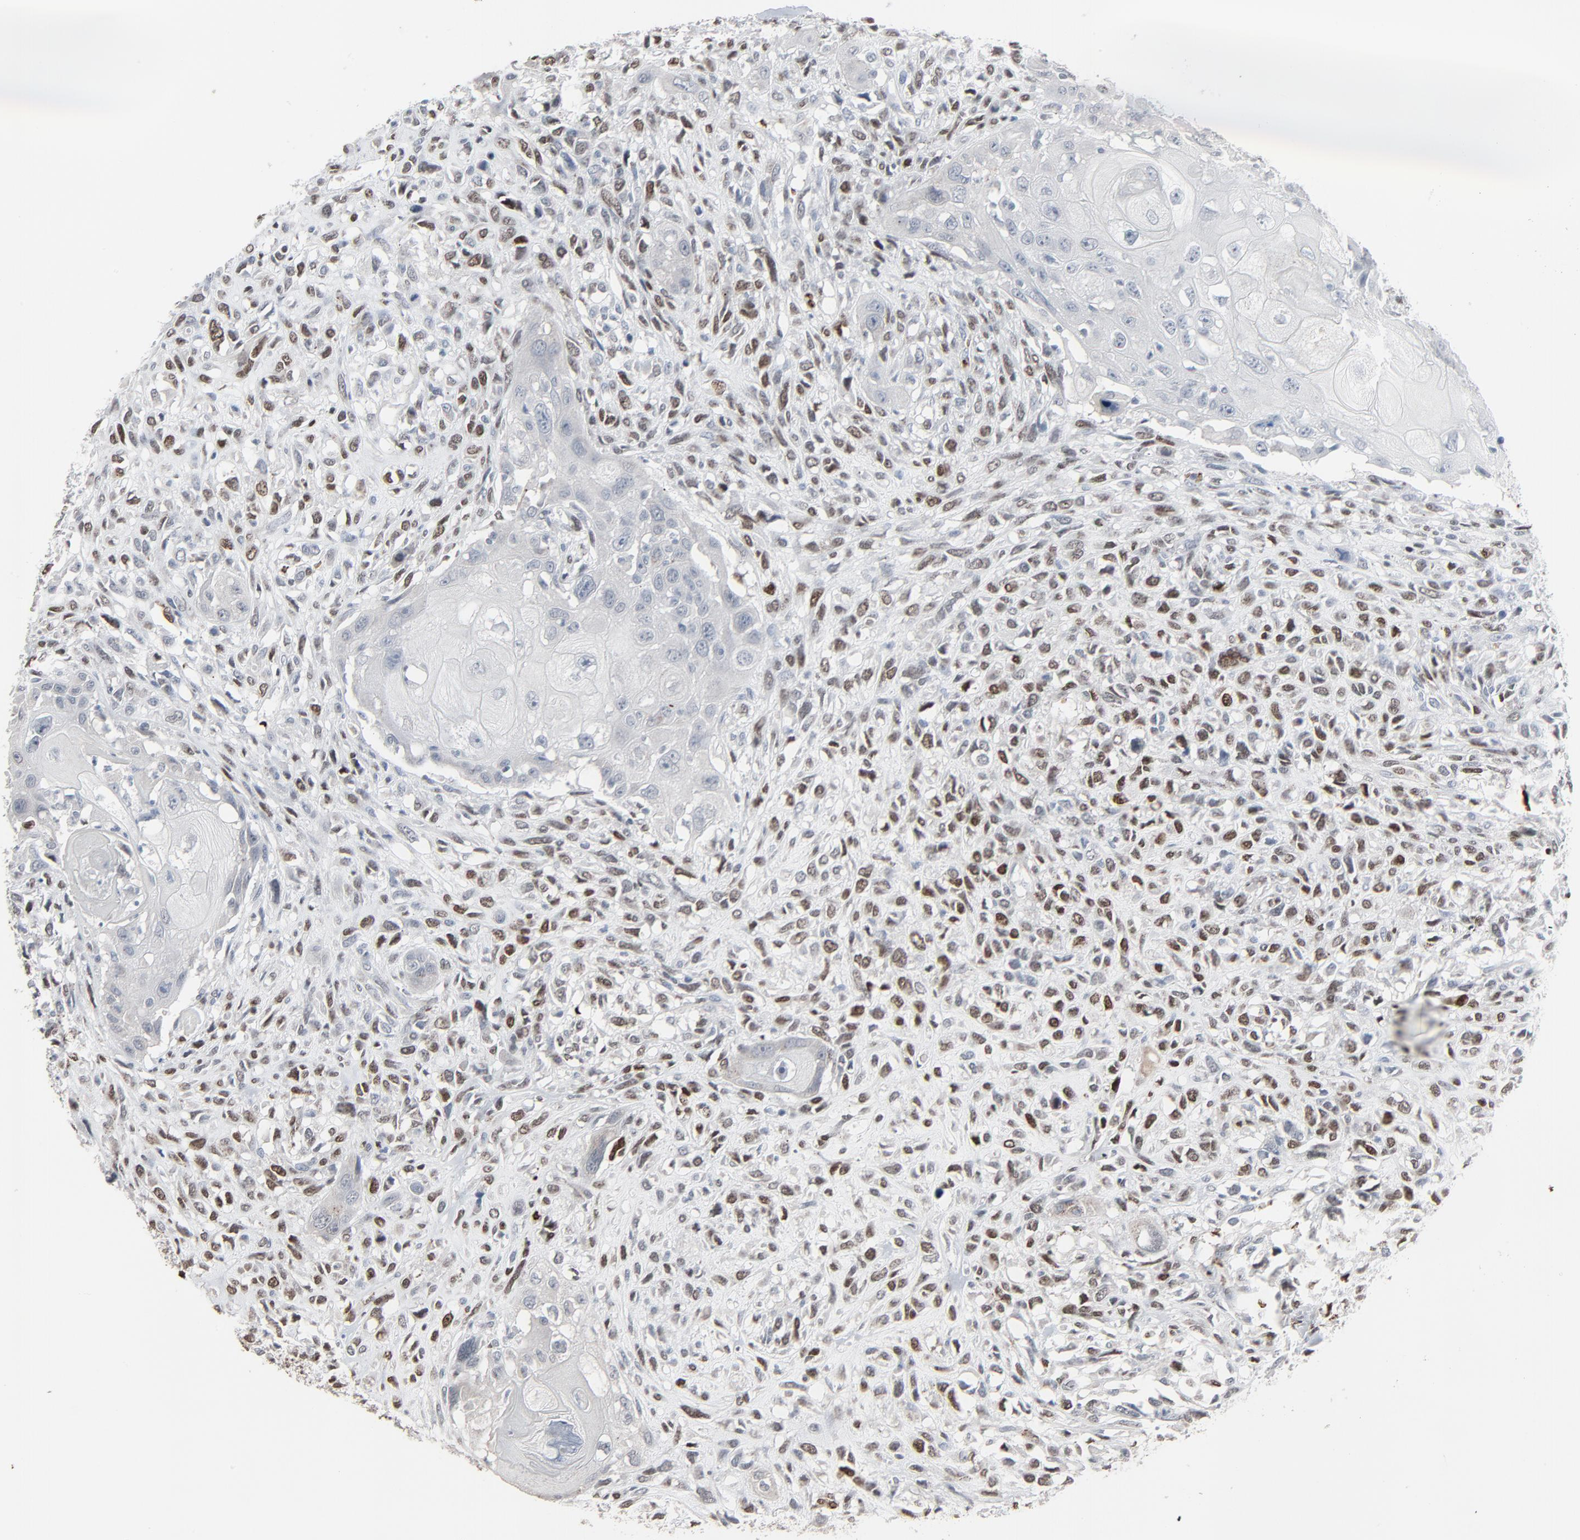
{"staining": {"intensity": "negative", "quantity": "none", "location": "none"}, "tissue": "head and neck cancer", "cell_type": "Tumor cells", "image_type": "cancer", "snomed": [{"axis": "morphology", "description": "Neoplasm, malignant, NOS"}, {"axis": "topography", "description": "Salivary gland"}, {"axis": "topography", "description": "Head-Neck"}], "caption": "This histopathology image is of head and neck neoplasm (malignant) stained with IHC to label a protein in brown with the nuclei are counter-stained blue. There is no staining in tumor cells.", "gene": "SAGE1", "patient": {"sex": "male", "age": 43}}